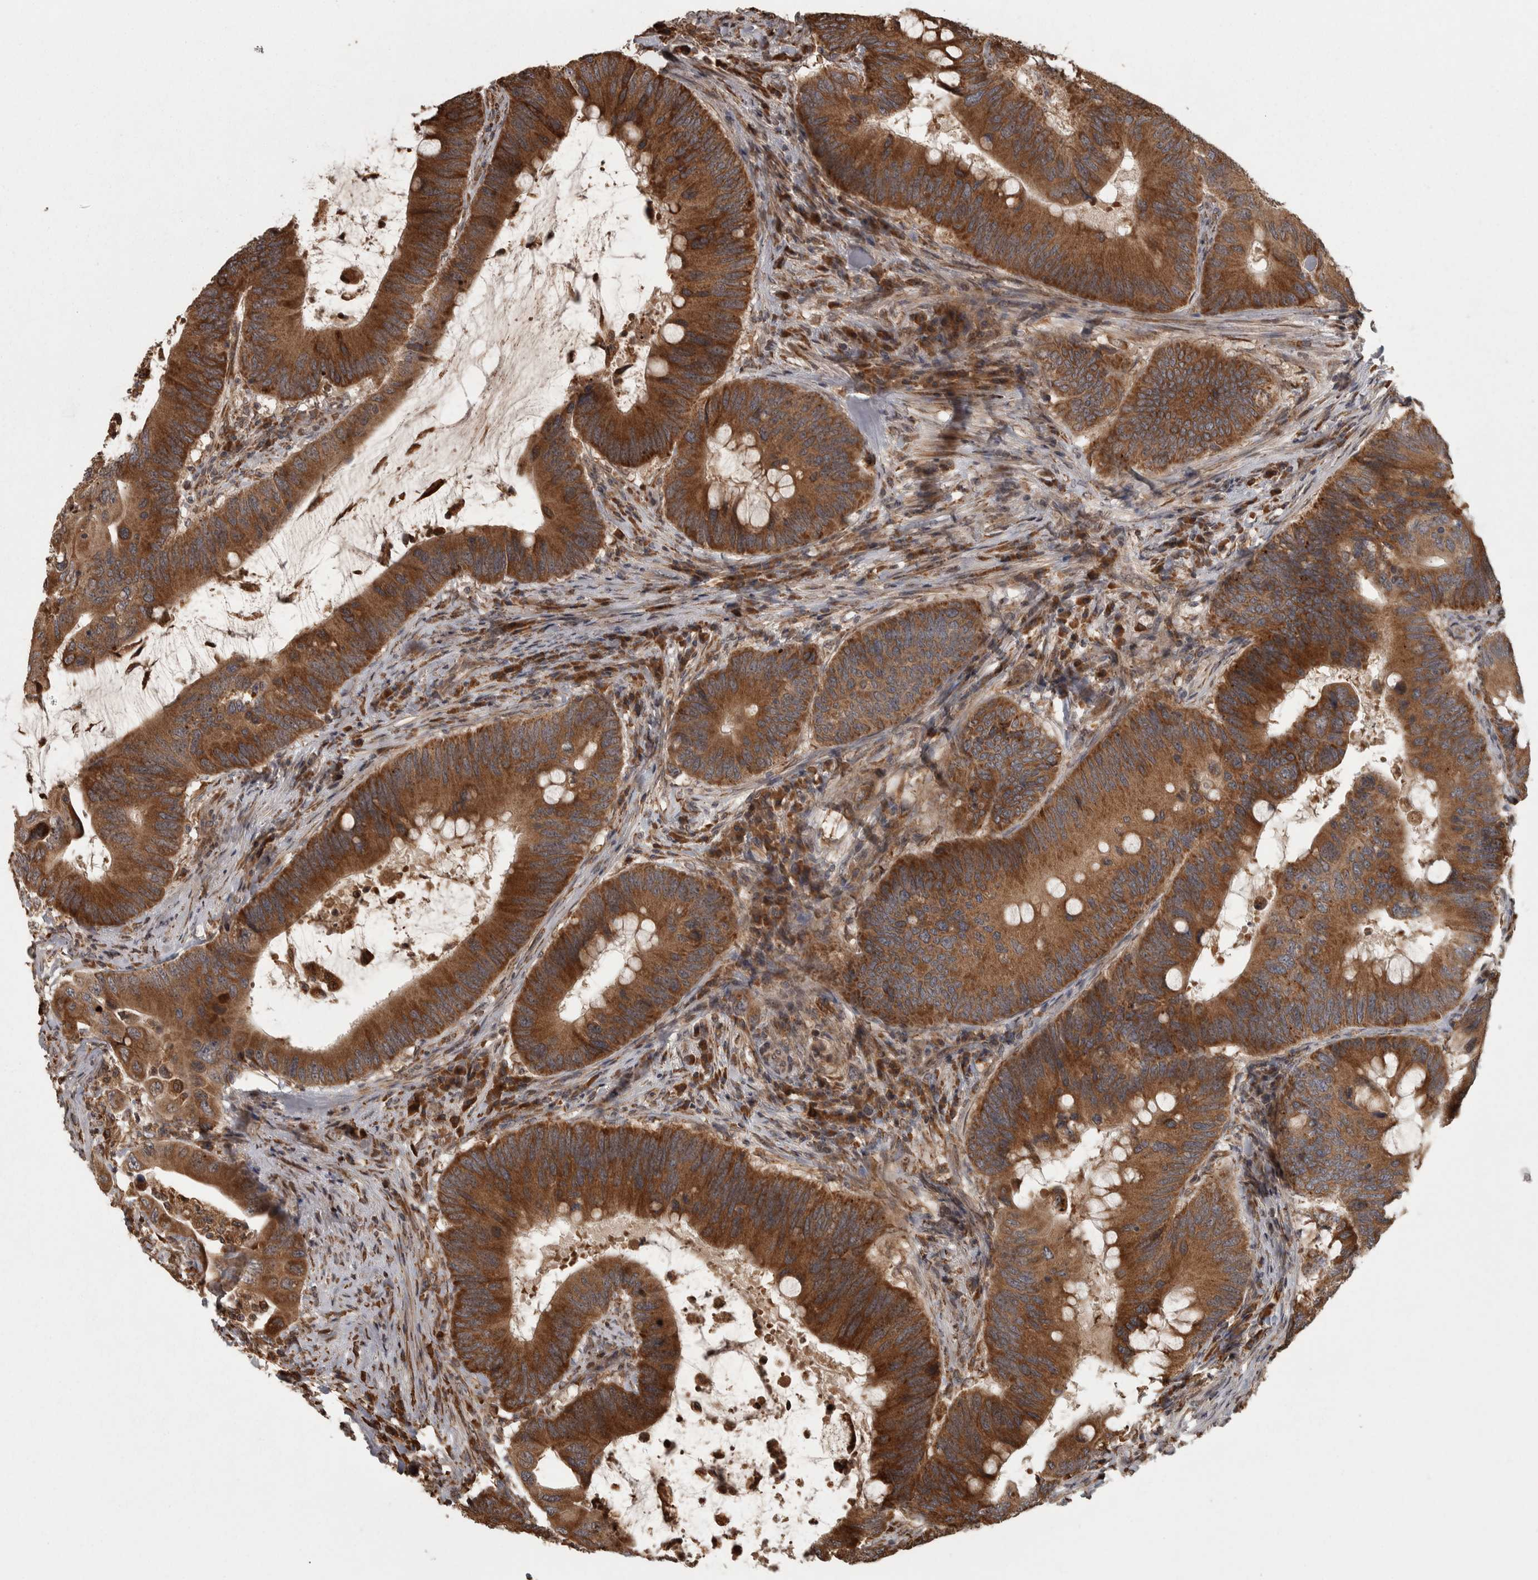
{"staining": {"intensity": "strong", "quantity": ">75%", "location": "cytoplasmic/membranous"}, "tissue": "colorectal cancer", "cell_type": "Tumor cells", "image_type": "cancer", "snomed": [{"axis": "morphology", "description": "Adenocarcinoma, NOS"}, {"axis": "topography", "description": "Colon"}], "caption": "Strong cytoplasmic/membranous protein staining is identified in about >75% of tumor cells in colorectal adenocarcinoma. (IHC, brightfield microscopy, high magnification).", "gene": "AGBL3", "patient": {"sex": "male", "age": 71}}